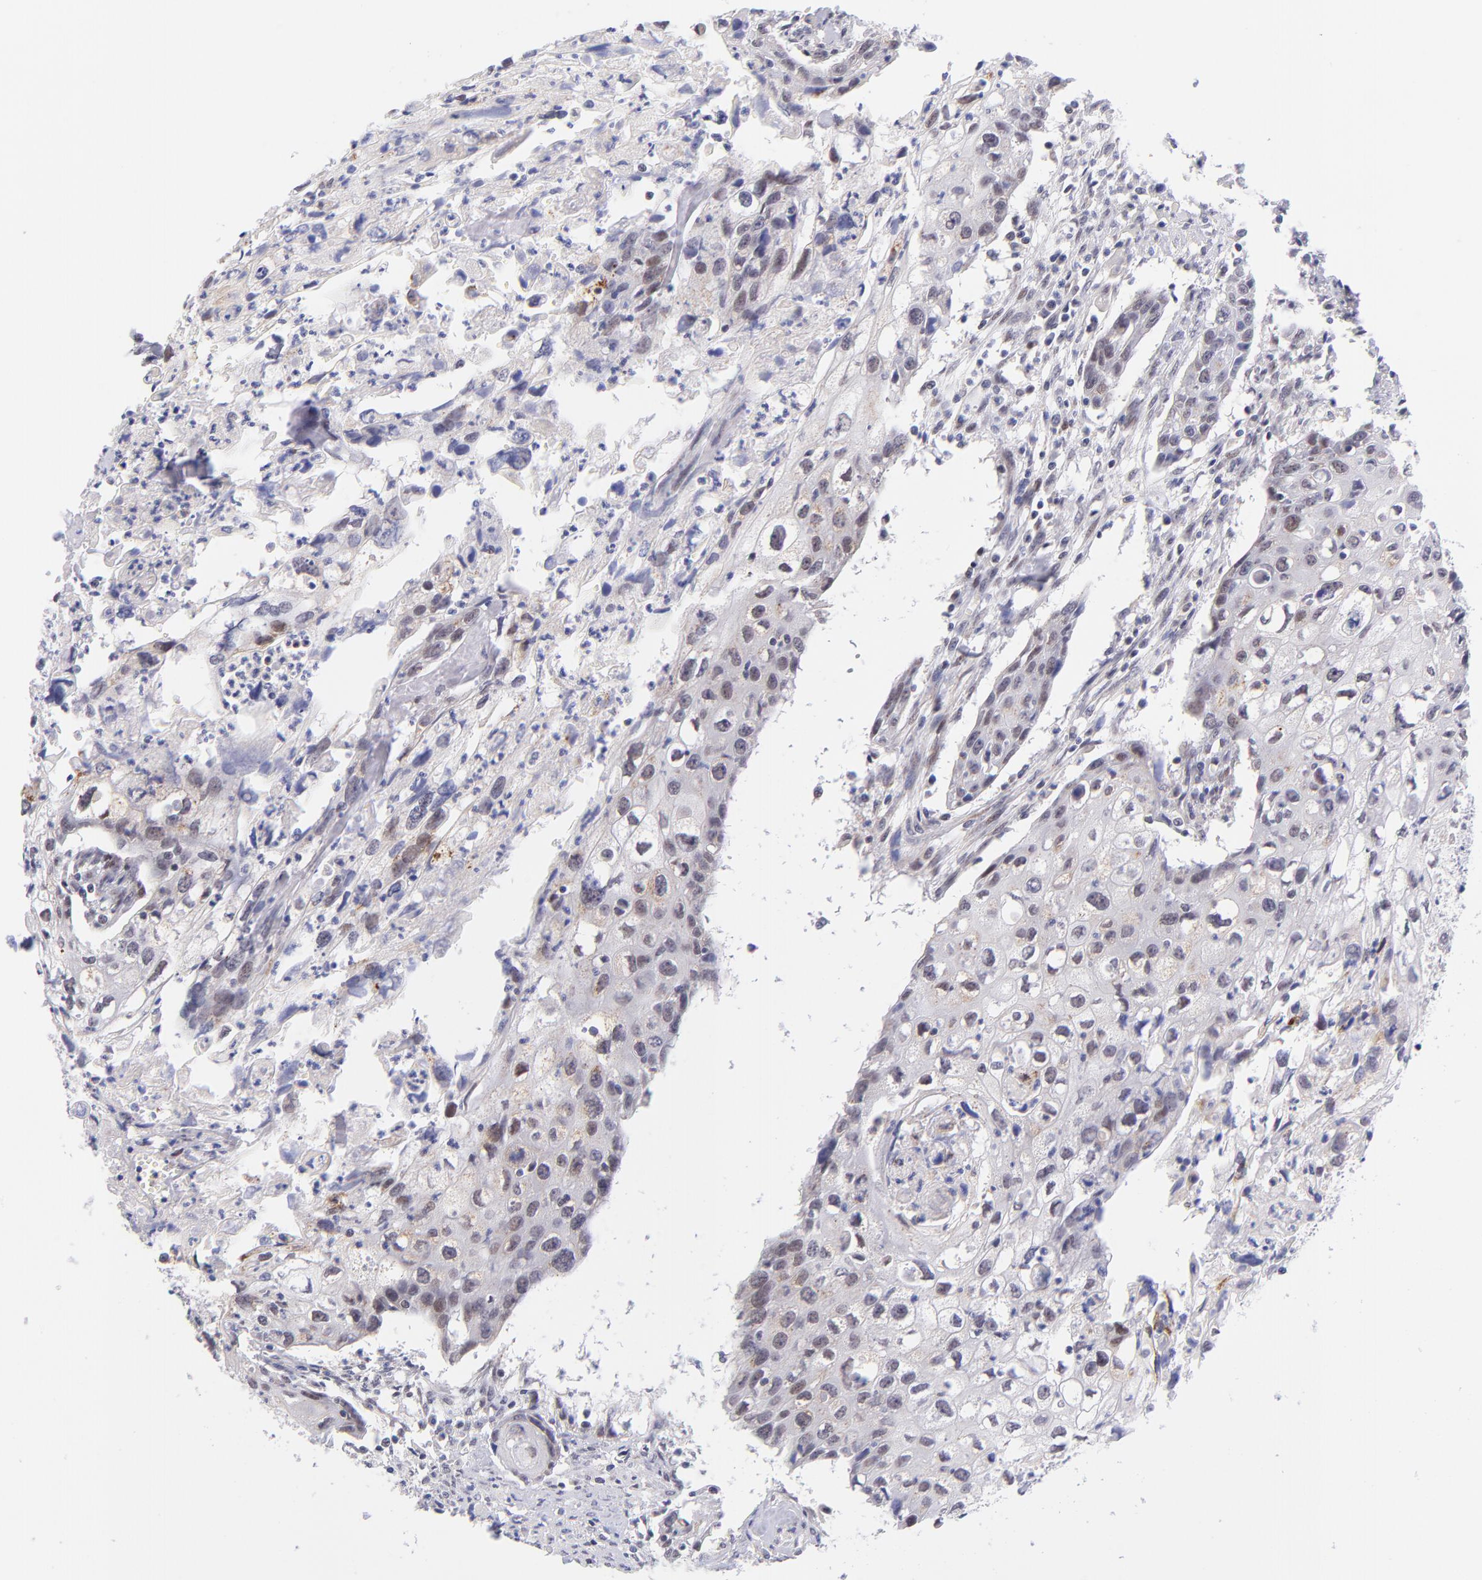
{"staining": {"intensity": "weak", "quantity": "25%-75%", "location": "nuclear"}, "tissue": "urothelial cancer", "cell_type": "Tumor cells", "image_type": "cancer", "snomed": [{"axis": "morphology", "description": "Urothelial carcinoma, High grade"}, {"axis": "topography", "description": "Urinary bladder"}], "caption": "The immunohistochemical stain shows weak nuclear staining in tumor cells of urothelial carcinoma (high-grade) tissue. The staining was performed using DAB, with brown indicating positive protein expression. Nuclei are stained blue with hematoxylin.", "gene": "SOX6", "patient": {"sex": "male", "age": 54}}